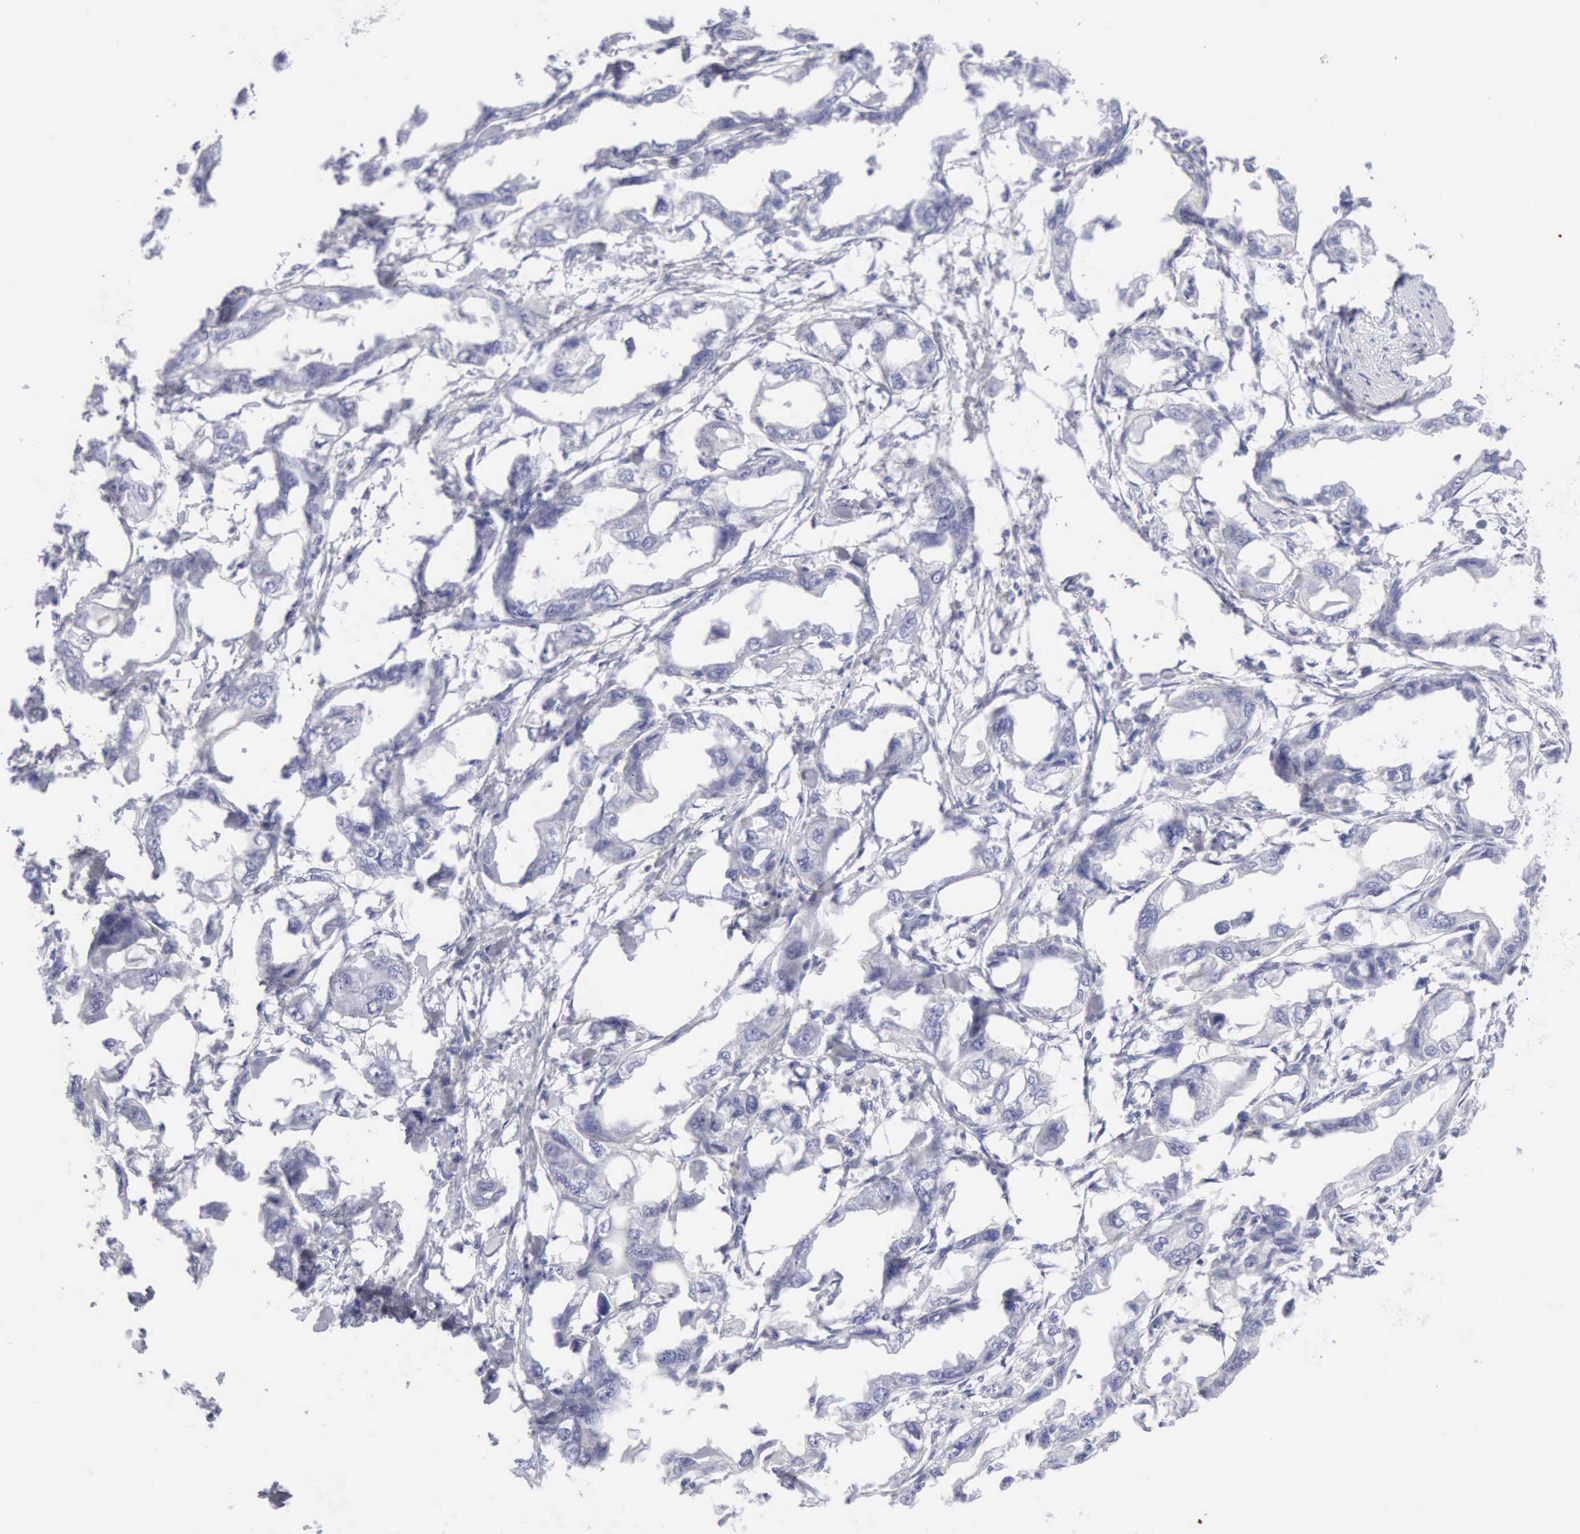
{"staining": {"intensity": "negative", "quantity": "none", "location": "none"}, "tissue": "endometrial cancer", "cell_type": "Tumor cells", "image_type": "cancer", "snomed": [{"axis": "morphology", "description": "Adenocarcinoma, NOS"}, {"axis": "topography", "description": "Endometrium"}], "caption": "A high-resolution micrograph shows immunohistochemistry (IHC) staining of endometrial adenocarcinoma, which reveals no significant expression in tumor cells. Nuclei are stained in blue.", "gene": "KRT10", "patient": {"sex": "female", "age": 67}}